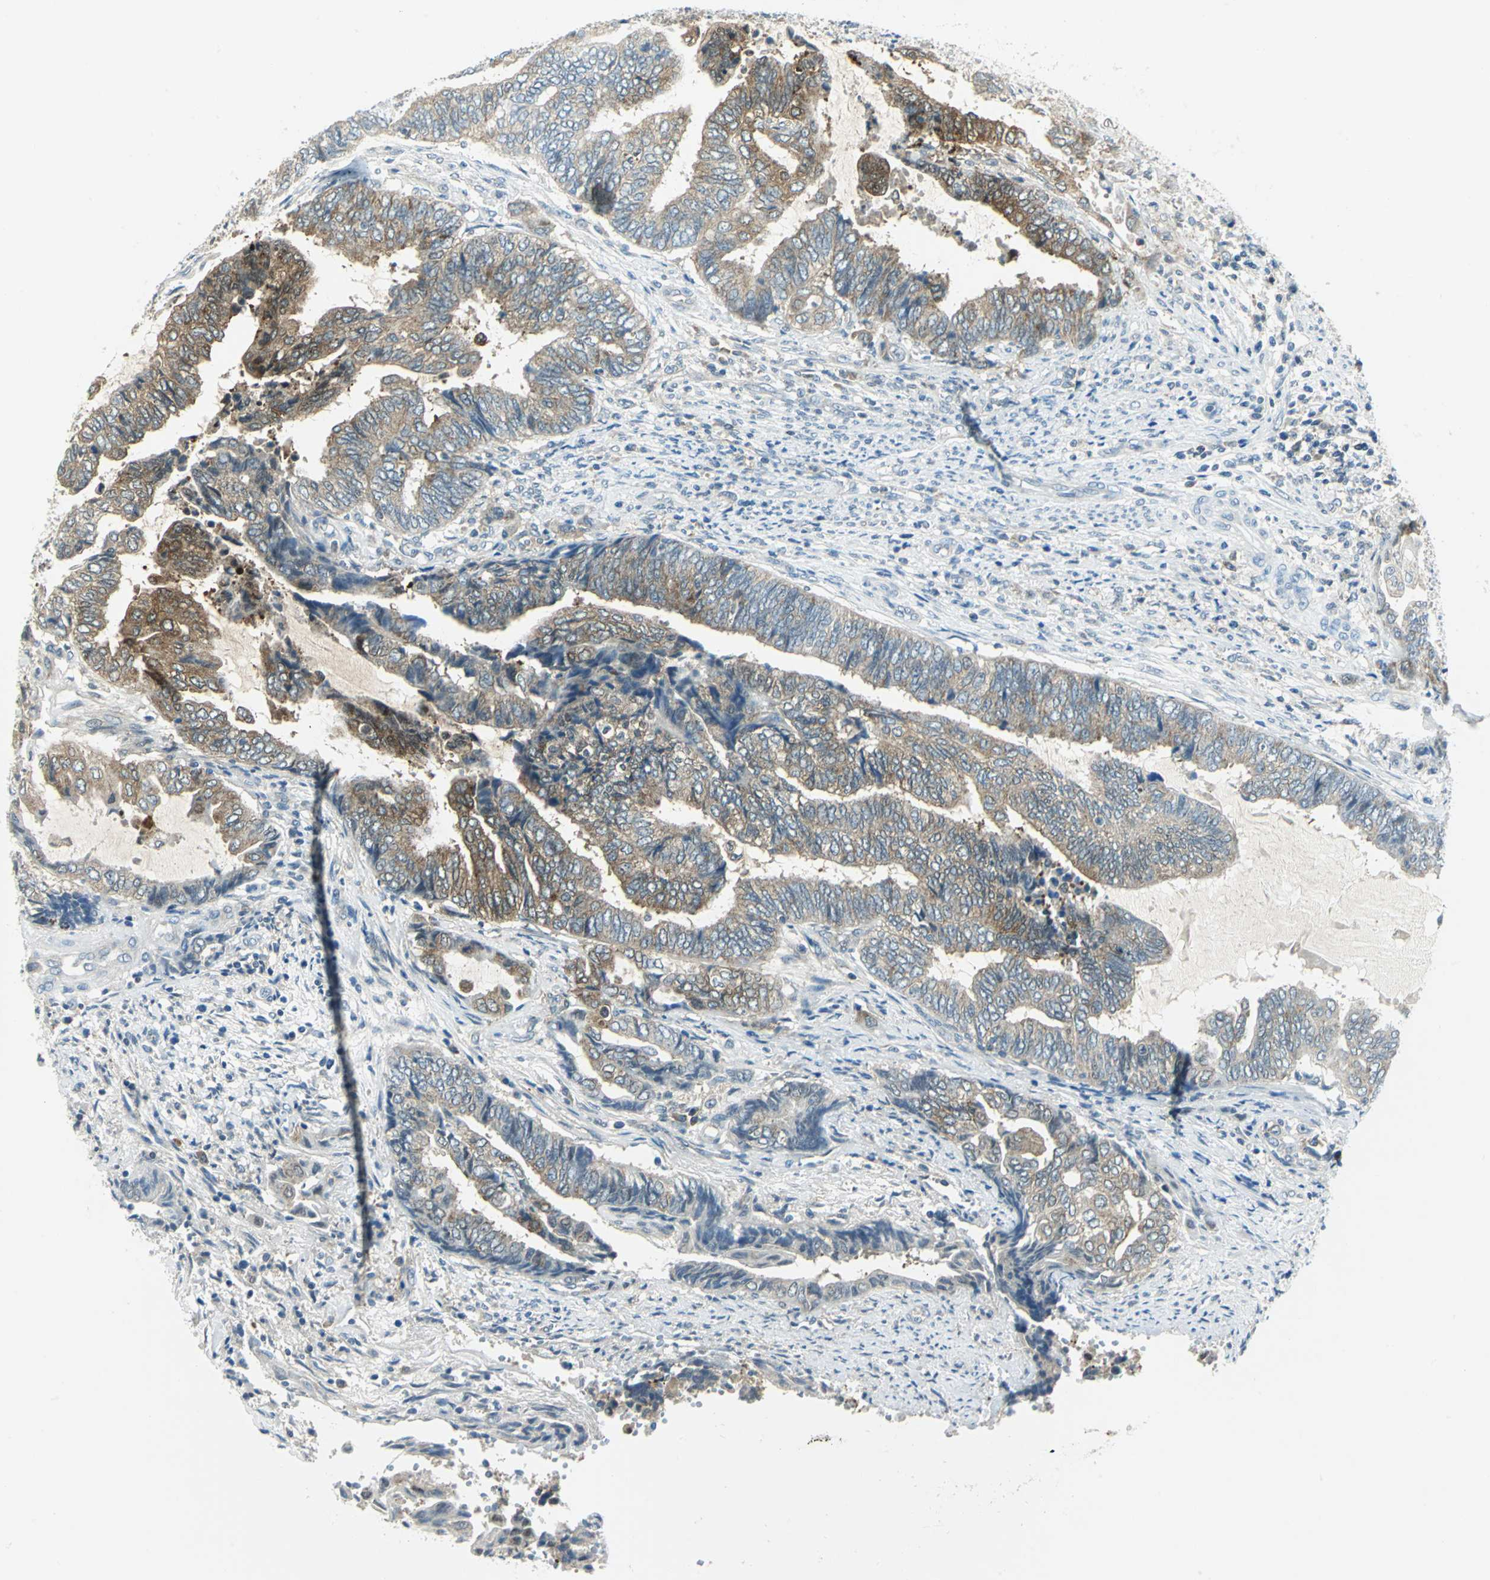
{"staining": {"intensity": "moderate", "quantity": "25%-75%", "location": "cytoplasmic/membranous"}, "tissue": "endometrial cancer", "cell_type": "Tumor cells", "image_type": "cancer", "snomed": [{"axis": "morphology", "description": "Adenocarcinoma, NOS"}, {"axis": "topography", "description": "Uterus"}, {"axis": "topography", "description": "Endometrium"}], "caption": "Immunohistochemical staining of endometrial cancer shows moderate cytoplasmic/membranous protein positivity in about 25%-75% of tumor cells. (Brightfield microscopy of DAB IHC at high magnification).", "gene": "ALDOA", "patient": {"sex": "female", "age": 70}}